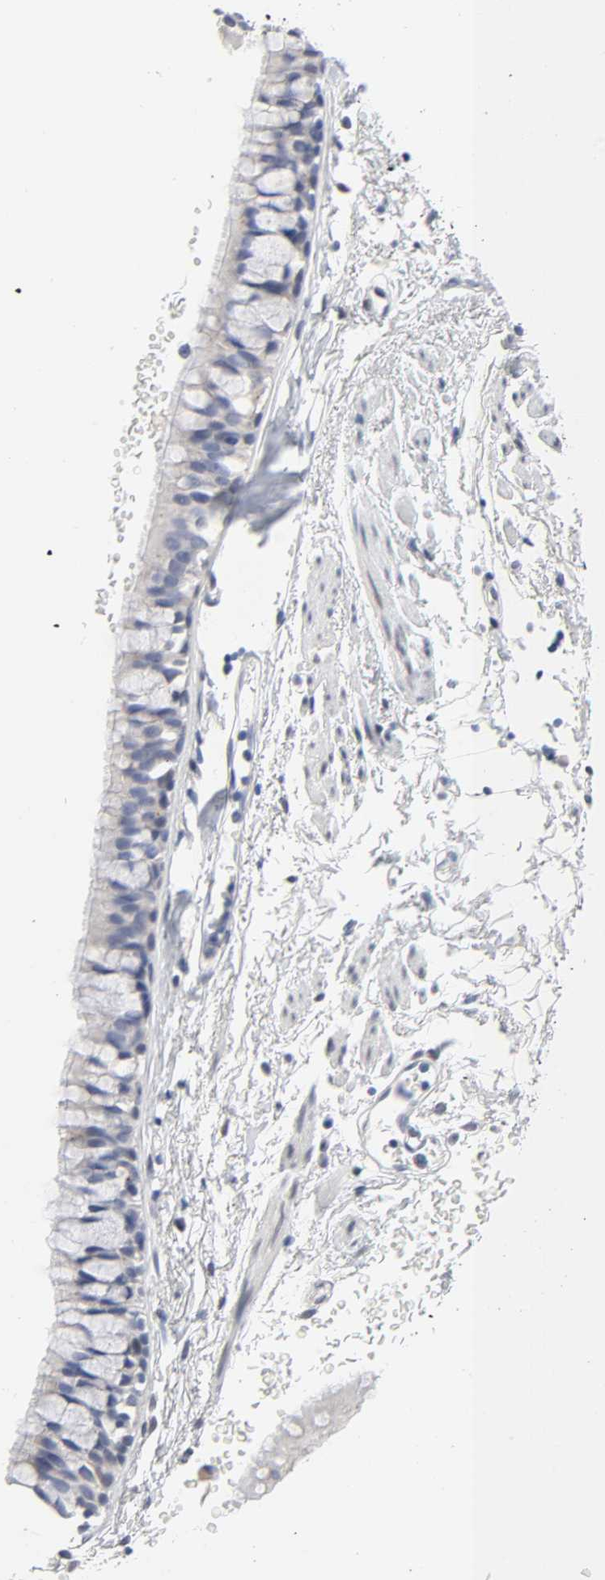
{"staining": {"intensity": "negative", "quantity": "none", "location": "none"}, "tissue": "bronchus", "cell_type": "Respiratory epithelial cells", "image_type": "normal", "snomed": [{"axis": "morphology", "description": "Normal tissue, NOS"}, {"axis": "topography", "description": "Bronchus"}], "caption": "Immunohistochemical staining of unremarkable bronchus demonstrates no significant positivity in respiratory epithelial cells. (Brightfield microscopy of DAB (3,3'-diaminobenzidine) immunohistochemistry (IHC) at high magnification).", "gene": "SALL2", "patient": {"sex": "female", "age": 73}}